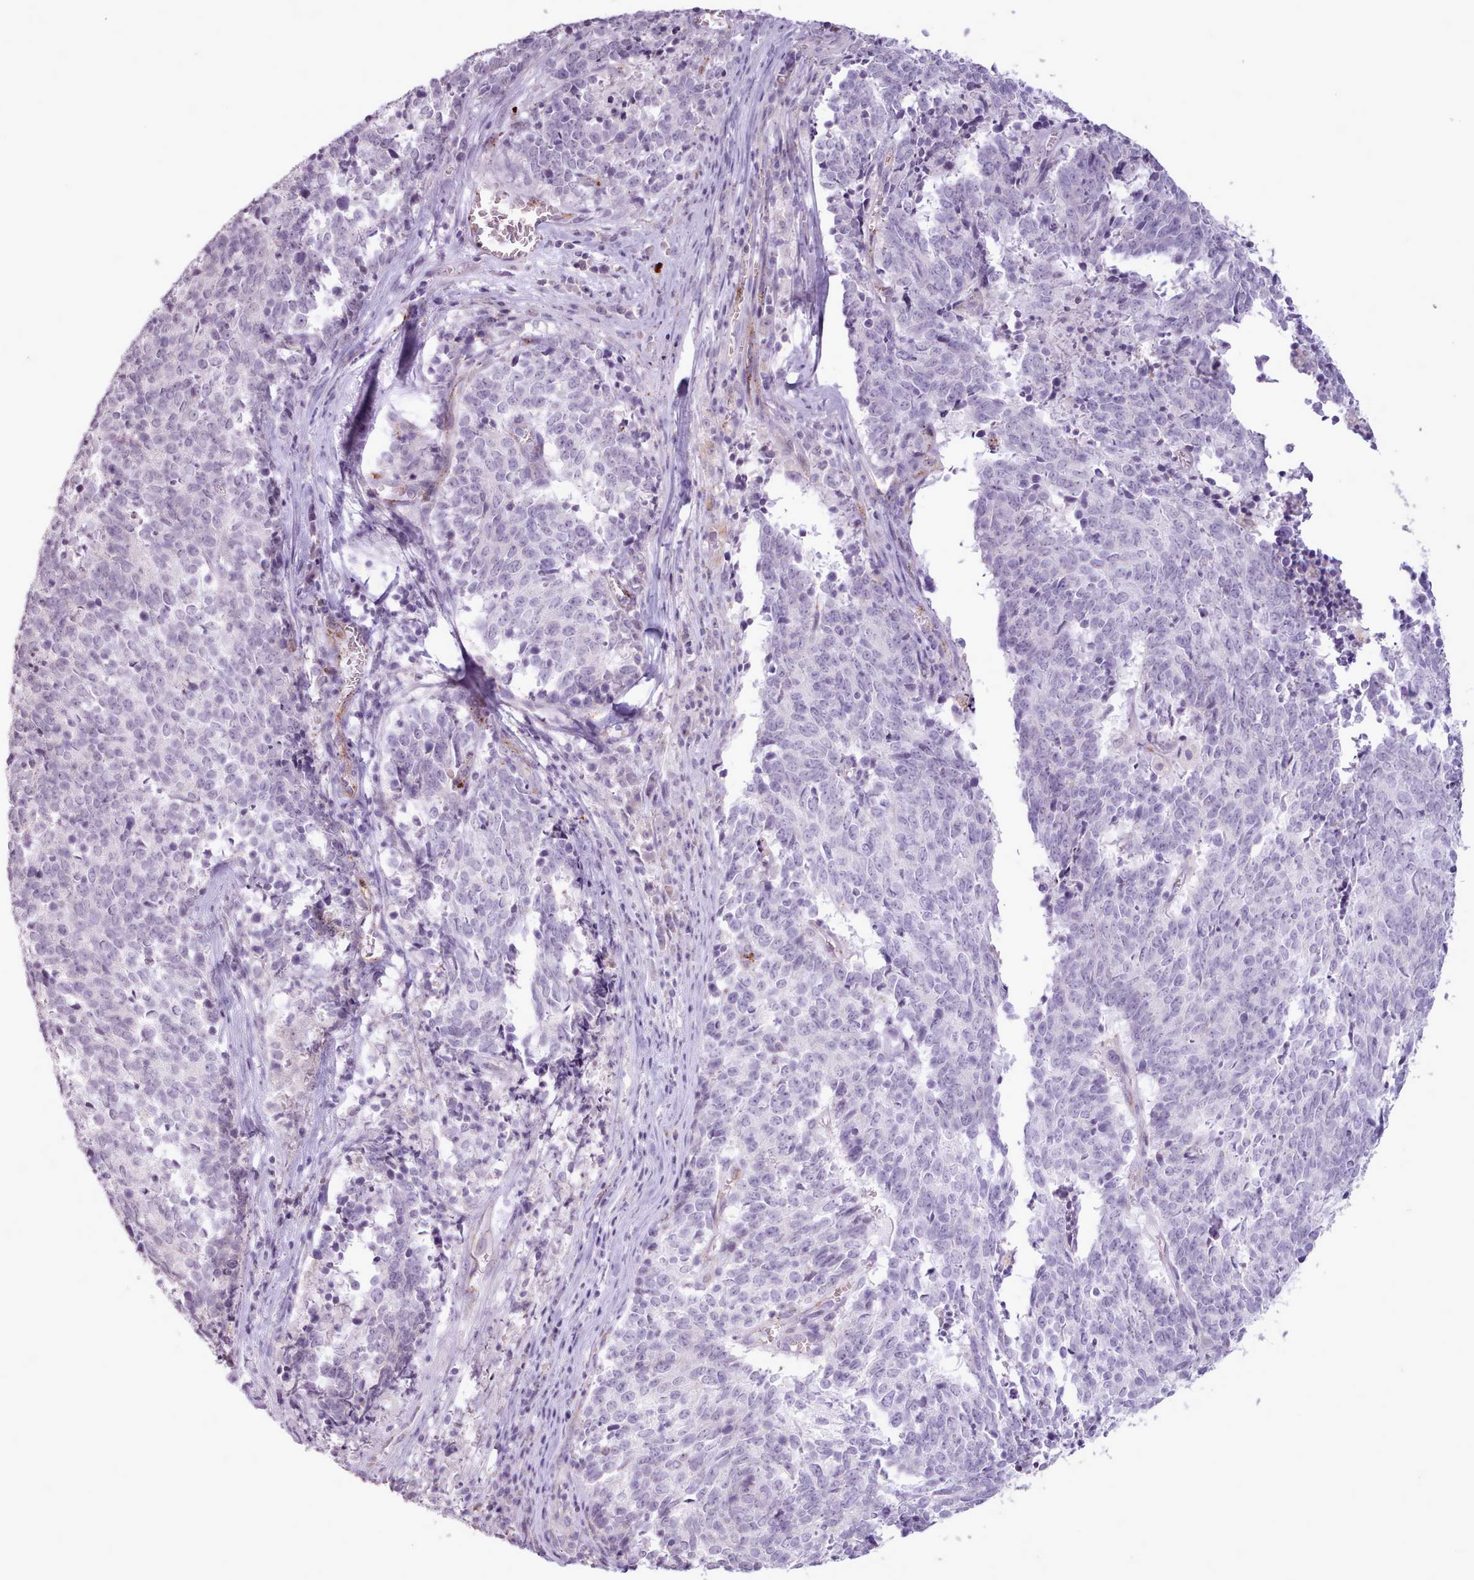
{"staining": {"intensity": "negative", "quantity": "none", "location": "none"}, "tissue": "cervical cancer", "cell_type": "Tumor cells", "image_type": "cancer", "snomed": [{"axis": "morphology", "description": "Squamous cell carcinoma, NOS"}, {"axis": "topography", "description": "Cervix"}], "caption": "IHC micrograph of cervical cancer (squamous cell carcinoma) stained for a protein (brown), which shows no expression in tumor cells. The staining was performed using DAB to visualize the protein expression in brown, while the nuclei were stained in blue with hematoxylin (Magnification: 20x).", "gene": "ATRAID", "patient": {"sex": "female", "age": 29}}